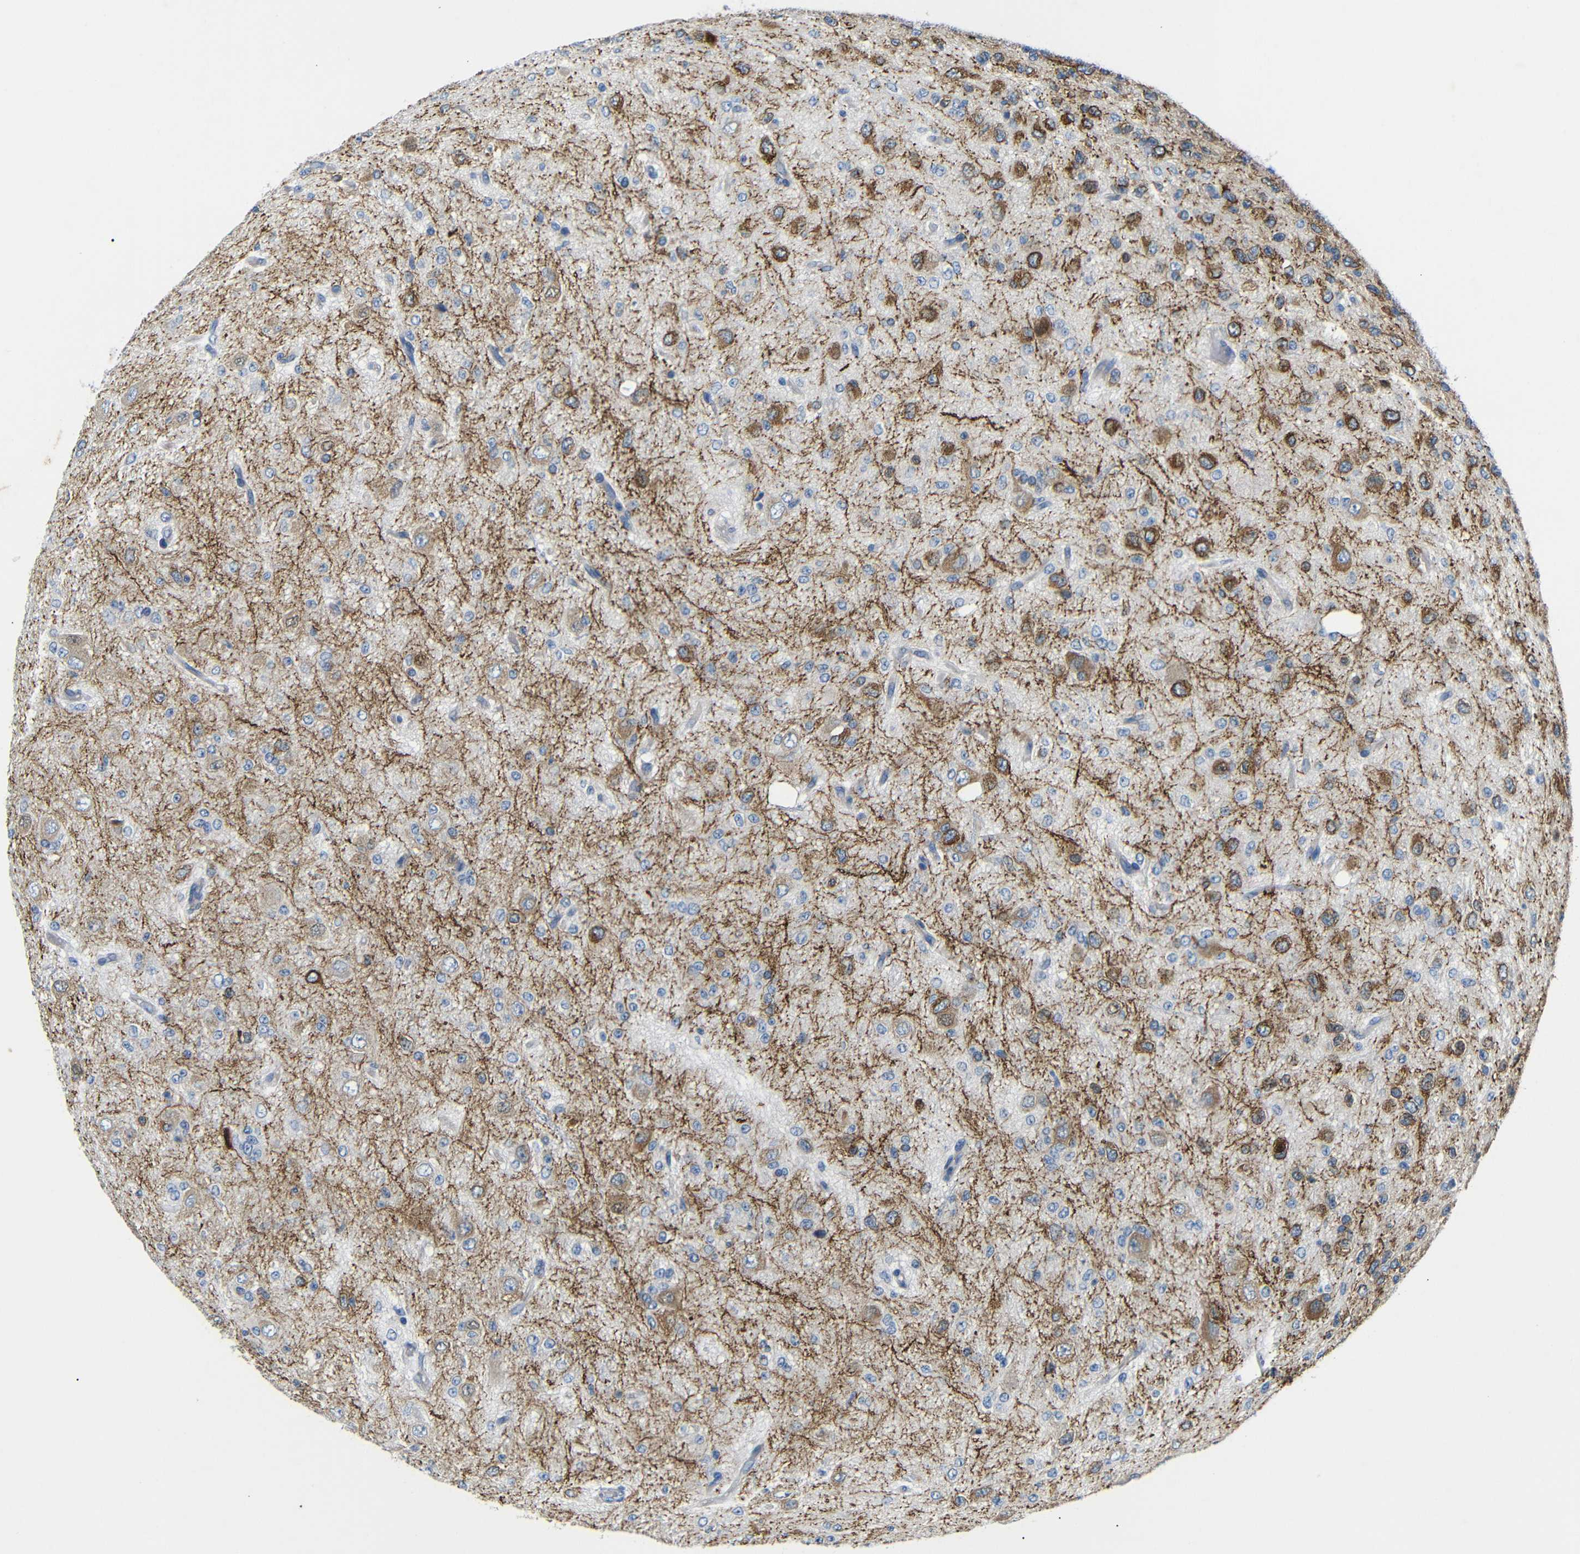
{"staining": {"intensity": "moderate", "quantity": "25%-75%", "location": "cytoplasmic/membranous"}, "tissue": "glioma", "cell_type": "Tumor cells", "image_type": "cancer", "snomed": [{"axis": "morphology", "description": "Glioma, malignant, High grade"}, {"axis": "topography", "description": "pancreas cauda"}], "caption": "This micrograph displays glioma stained with immunohistochemistry (IHC) to label a protein in brown. The cytoplasmic/membranous of tumor cells show moderate positivity for the protein. Nuclei are counter-stained blue.", "gene": "DCP1A", "patient": {"sex": "male", "age": 60}}